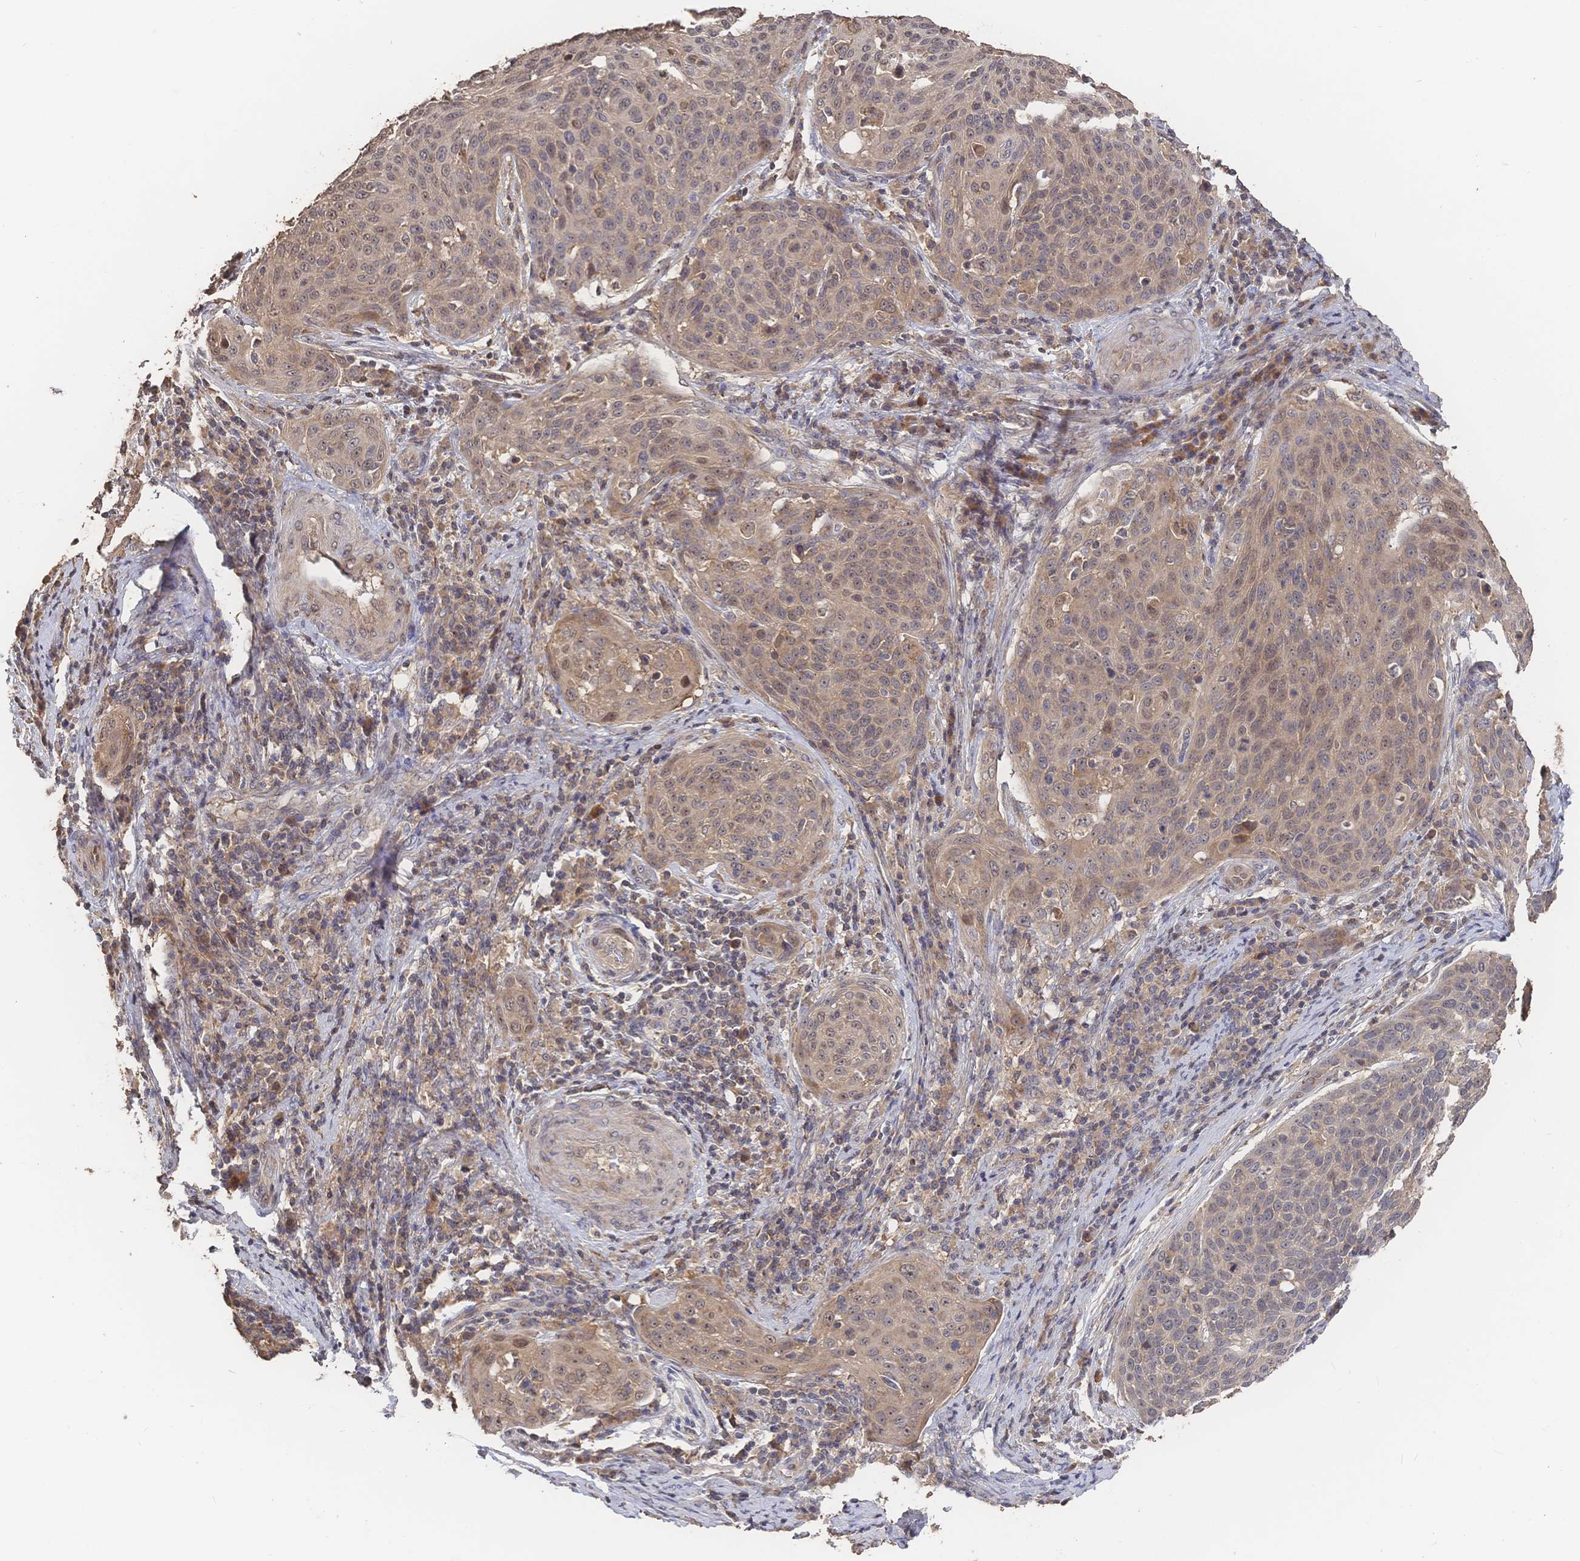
{"staining": {"intensity": "weak", "quantity": ">75%", "location": "cytoplasmic/membranous,nuclear"}, "tissue": "cervical cancer", "cell_type": "Tumor cells", "image_type": "cancer", "snomed": [{"axis": "morphology", "description": "Squamous cell carcinoma, NOS"}, {"axis": "topography", "description": "Cervix"}], "caption": "A micrograph of cervical cancer (squamous cell carcinoma) stained for a protein reveals weak cytoplasmic/membranous and nuclear brown staining in tumor cells. The staining is performed using DAB (3,3'-diaminobenzidine) brown chromogen to label protein expression. The nuclei are counter-stained blue using hematoxylin.", "gene": "DNAJA4", "patient": {"sex": "female", "age": 31}}